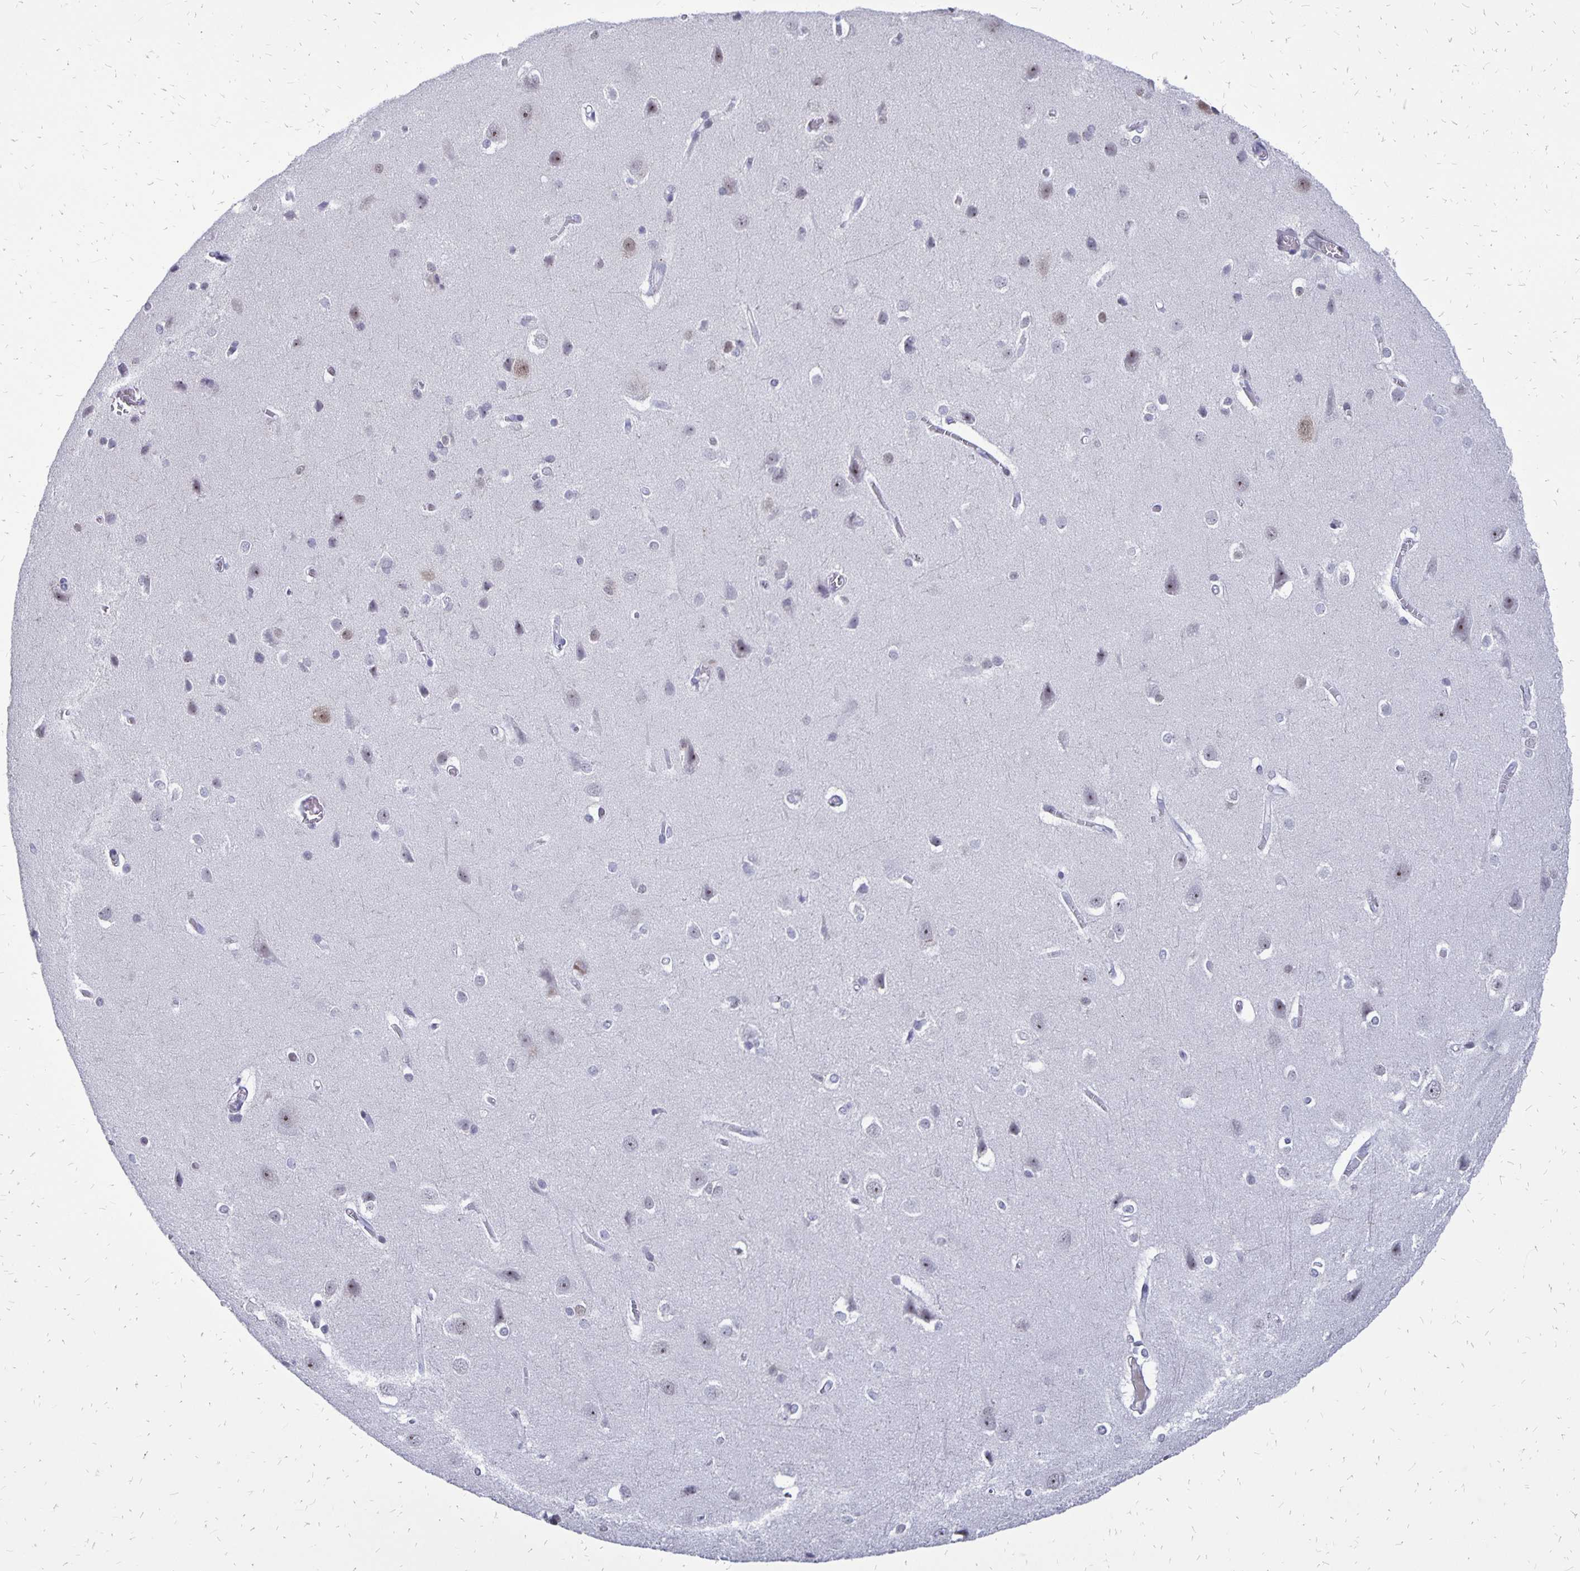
{"staining": {"intensity": "negative", "quantity": "none", "location": "none"}, "tissue": "cerebral cortex", "cell_type": "Endothelial cells", "image_type": "normal", "snomed": [{"axis": "morphology", "description": "Normal tissue, NOS"}, {"axis": "topography", "description": "Cerebral cortex"}], "caption": "High magnification brightfield microscopy of unremarkable cerebral cortex stained with DAB (brown) and counterstained with hematoxylin (blue): endothelial cells show no significant staining. Brightfield microscopy of IHC stained with DAB (3,3'-diaminobenzidine) (brown) and hematoxylin (blue), captured at high magnification.", "gene": "DCK", "patient": {"sex": "male", "age": 37}}